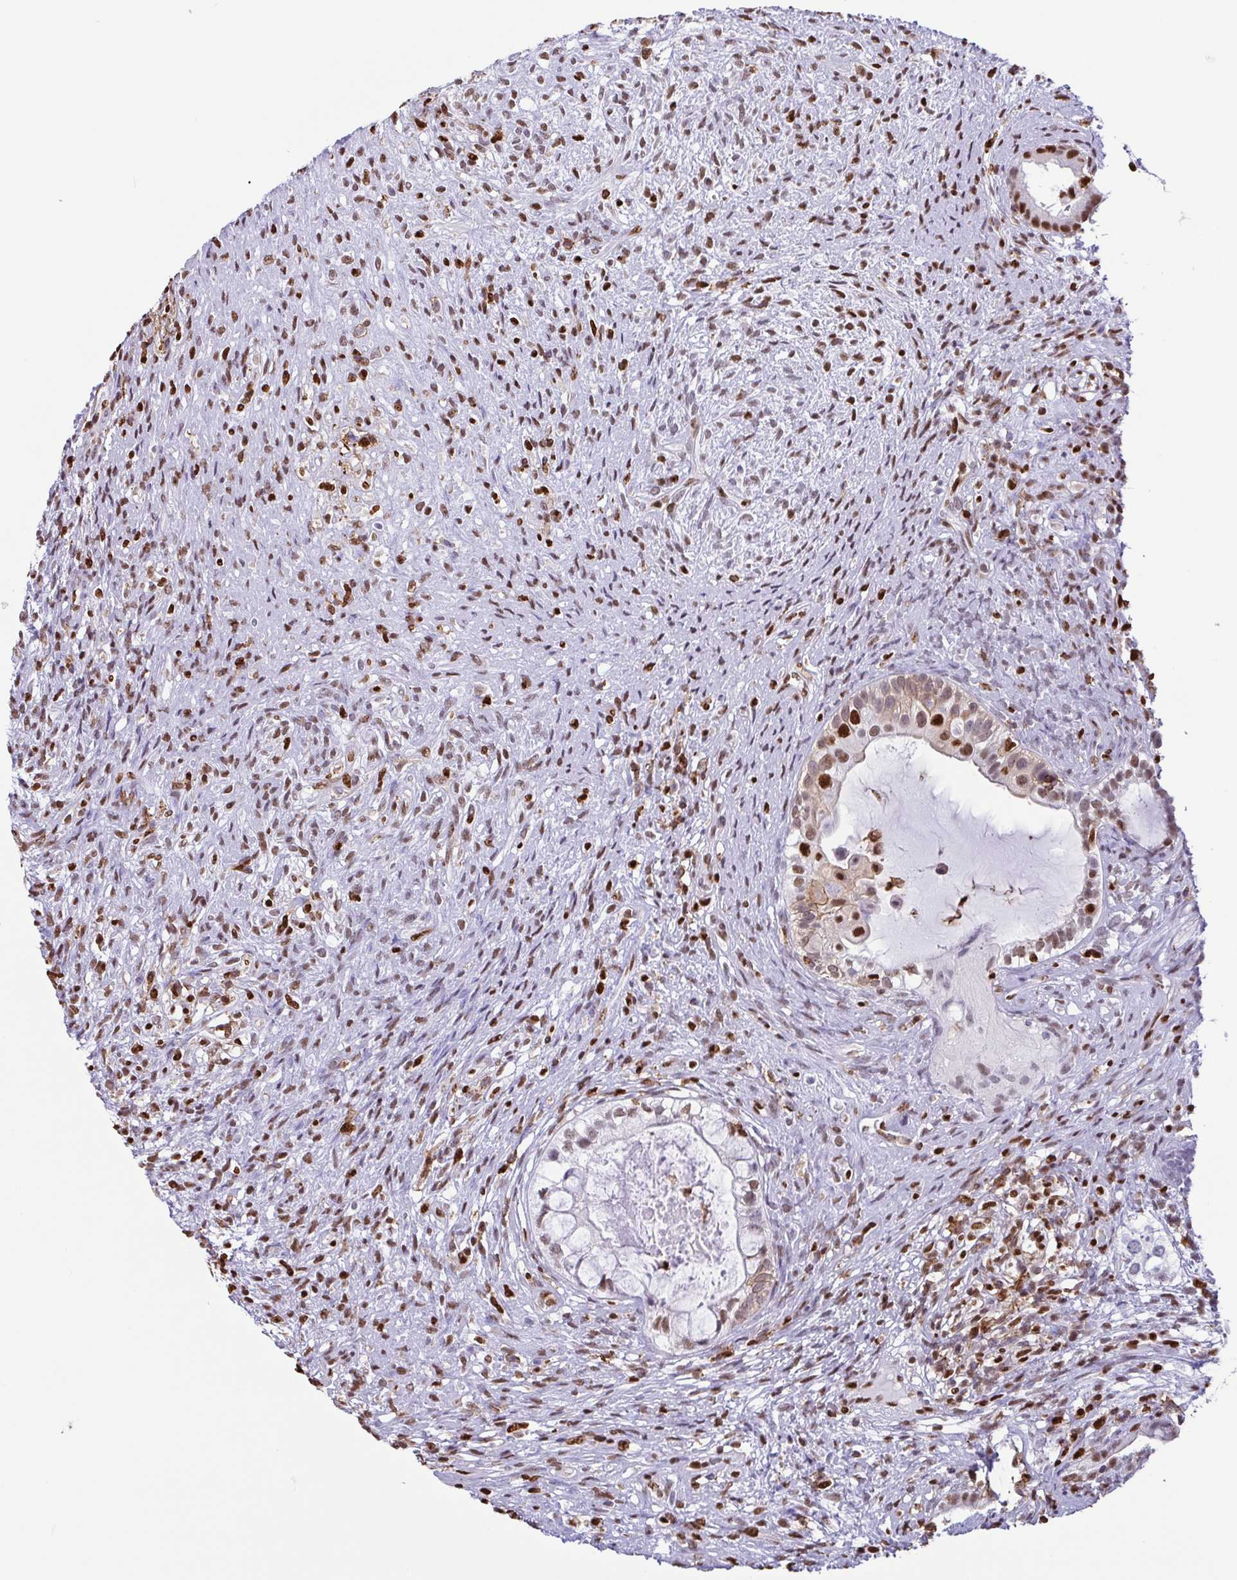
{"staining": {"intensity": "moderate", "quantity": "<25%", "location": "nuclear"}, "tissue": "testis cancer", "cell_type": "Tumor cells", "image_type": "cancer", "snomed": [{"axis": "morphology", "description": "Seminoma, NOS"}, {"axis": "morphology", "description": "Carcinoma, Embryonal, NOS"}, {"axis": "topography", "description": "Testis"}], "caption": "Tumor cells reveal low levels of moderate nuclear staining in about <25% of cells in testis embryonal carcinoma.", "gene": "BTBD10", "patient": {"sex": "male", "age": 41}}